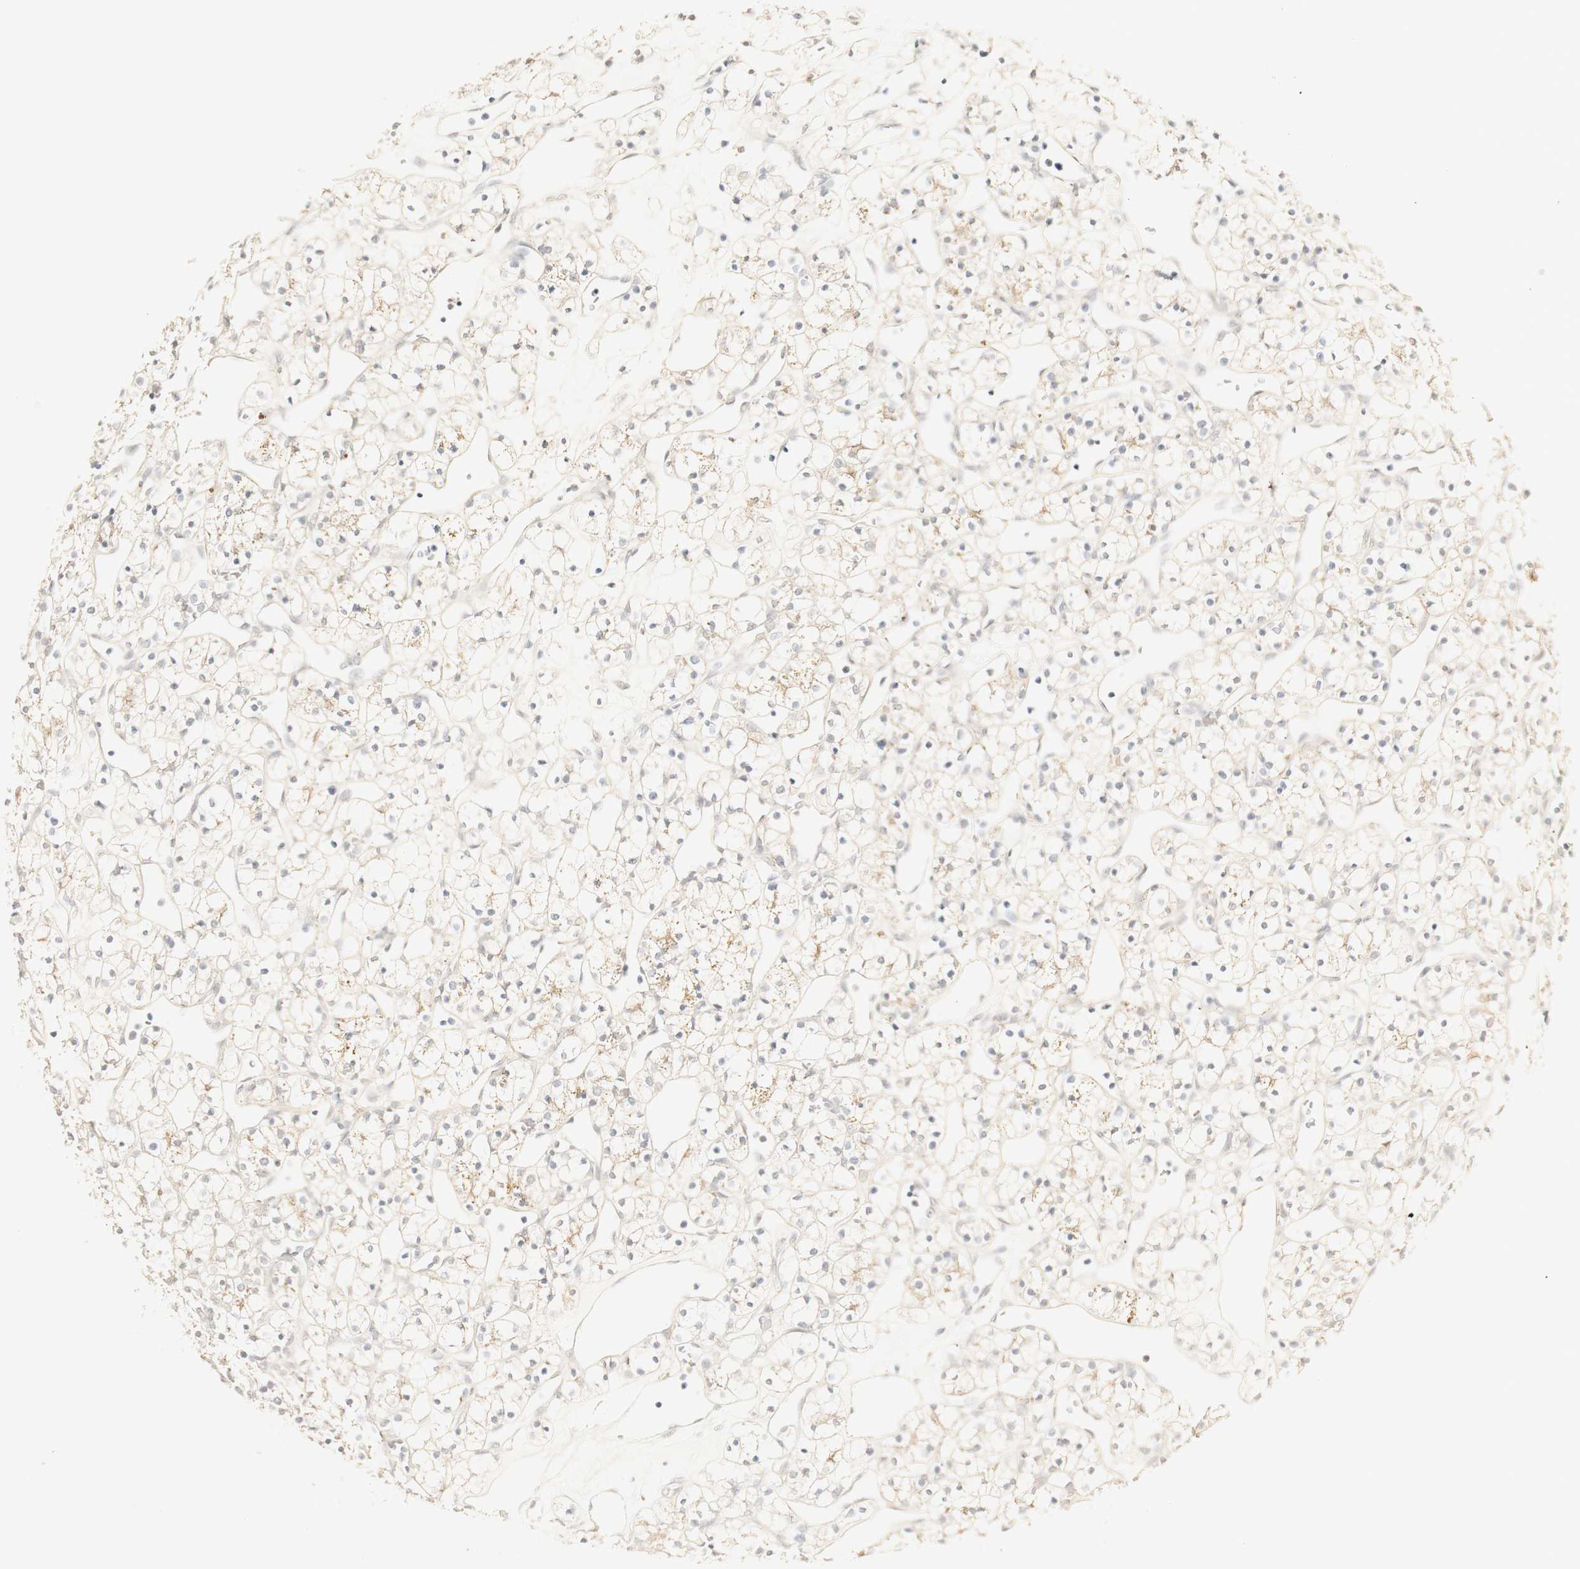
{"staining": {"intensity": "moderate", "quantity": "25%-75%", "location": "cytoplasmic/membranous"}, "tissue": "renal cancer", "cell_type": "Tumor cells", "image_type": "cancer", "snomed": [{"axis": "morphology", "description": "Adenocarcinoma, NOS"}, {"axis": "topography", "description": "Kidney"}], "caption": "Approximately 25%-75% of tumor cells in renal adenocarcinoma display moderate cytoplasmic/membranous protein positivity as visualized by brown immunohistochemical staining.", "gene": "DSC2", "patient": {"sex": "female", "age": 60}}